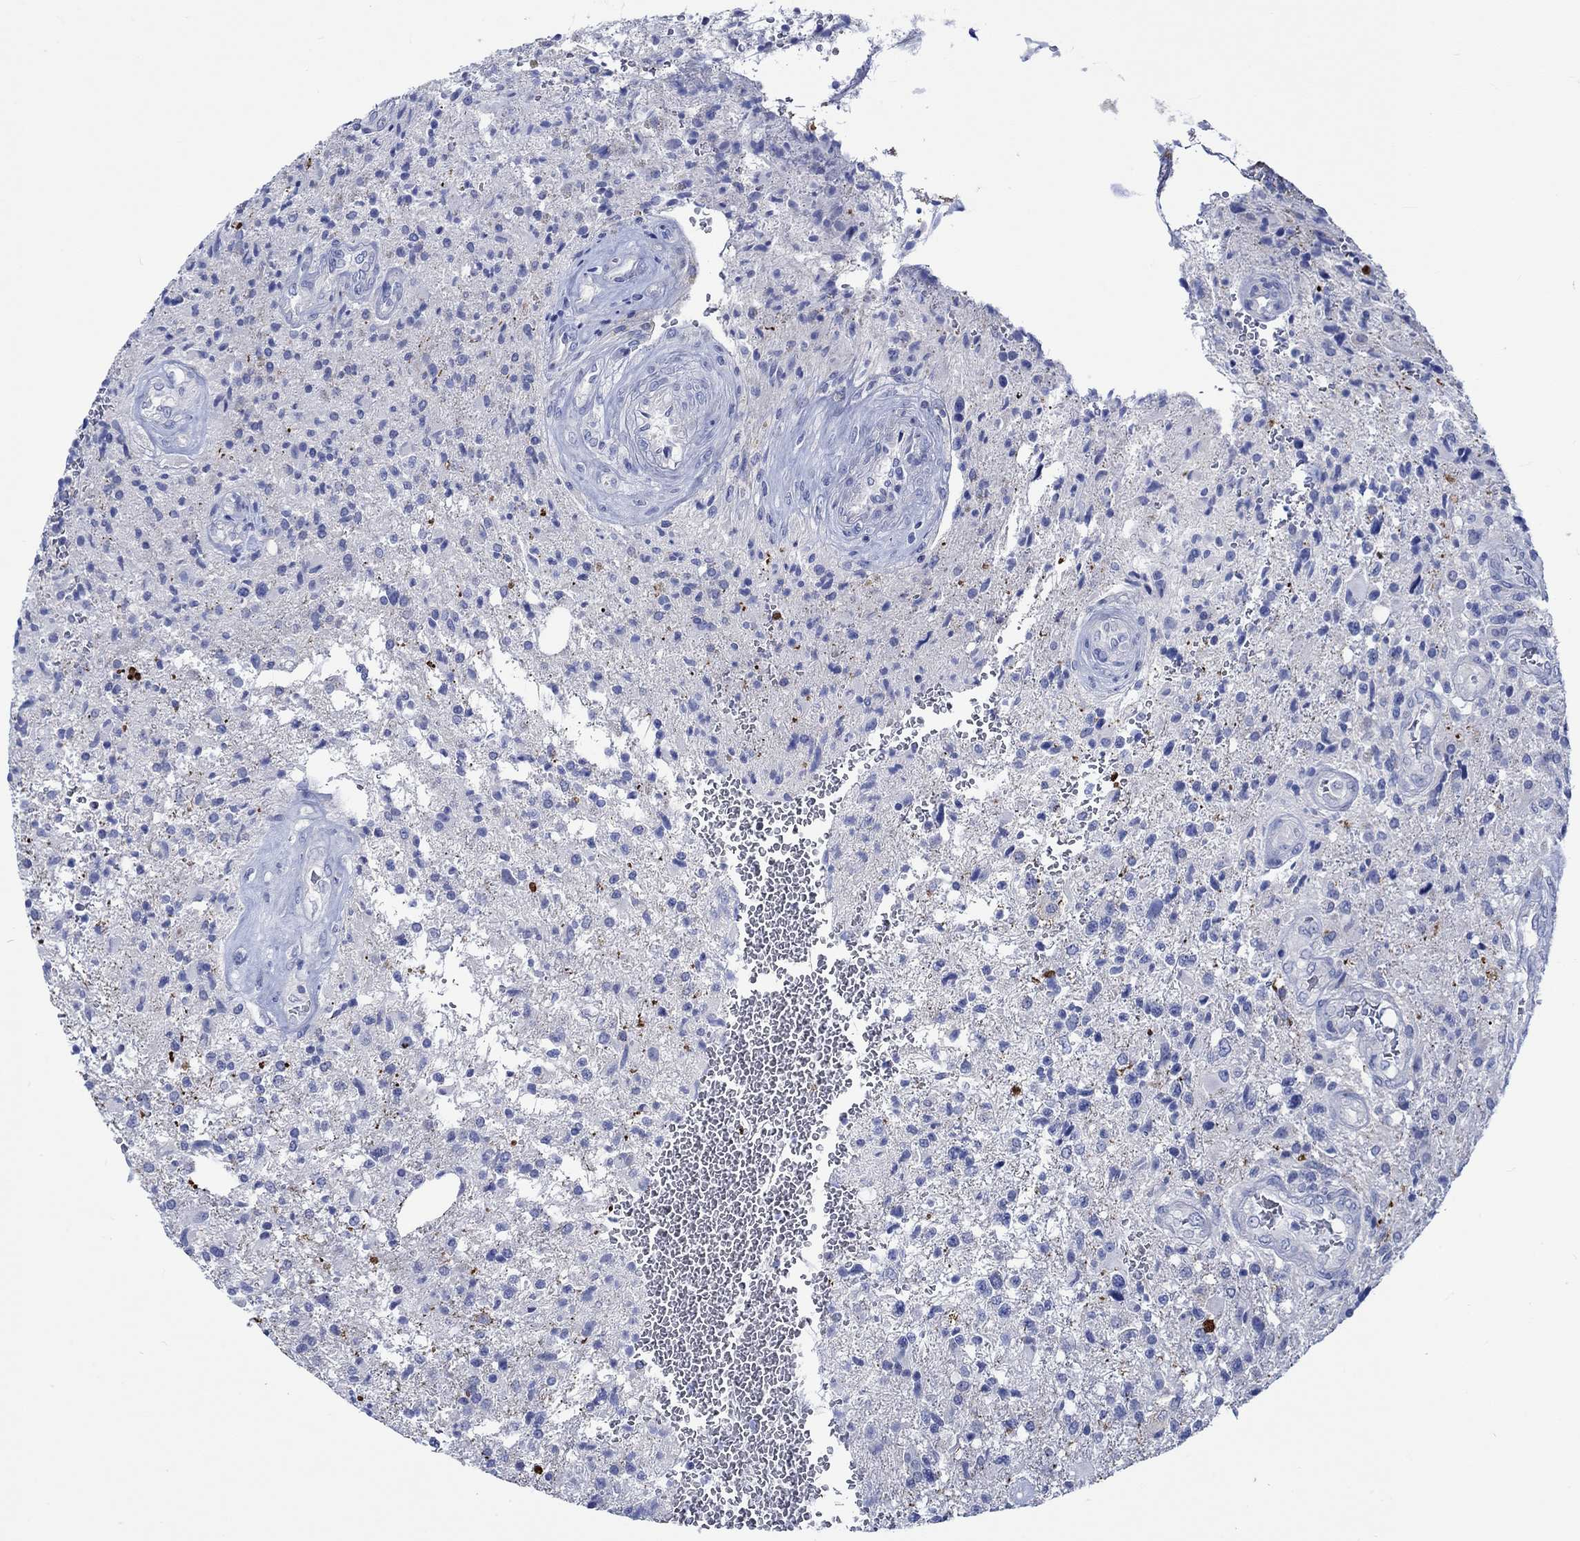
{"staining": {"intensity": "negative", "quantity": "none", "location": "none"}, "tissue": "glioma", "cell_type": "Tumor cells", "image_type": "cancer", "snomed": [{"axis": "morphology", "description": "Glioma, malignant, High grade"}, {"axis": "topography", "description": "Brain"}], "caption": "Immunohistochemistry (IHC) micrograph of high-grade glioma (malignant) stained for a protein (brown), which demonstrates no expression in tumor cells. The staining was performed using DAB (3,3'-diaminobenzidine) to visualize the protein expression in brown, while the nuclei were stained in blue with hematoxylin (Magnification: 20x).", "gene": "PTPRN2", "patient": {"sex": "male", "age": 56}}